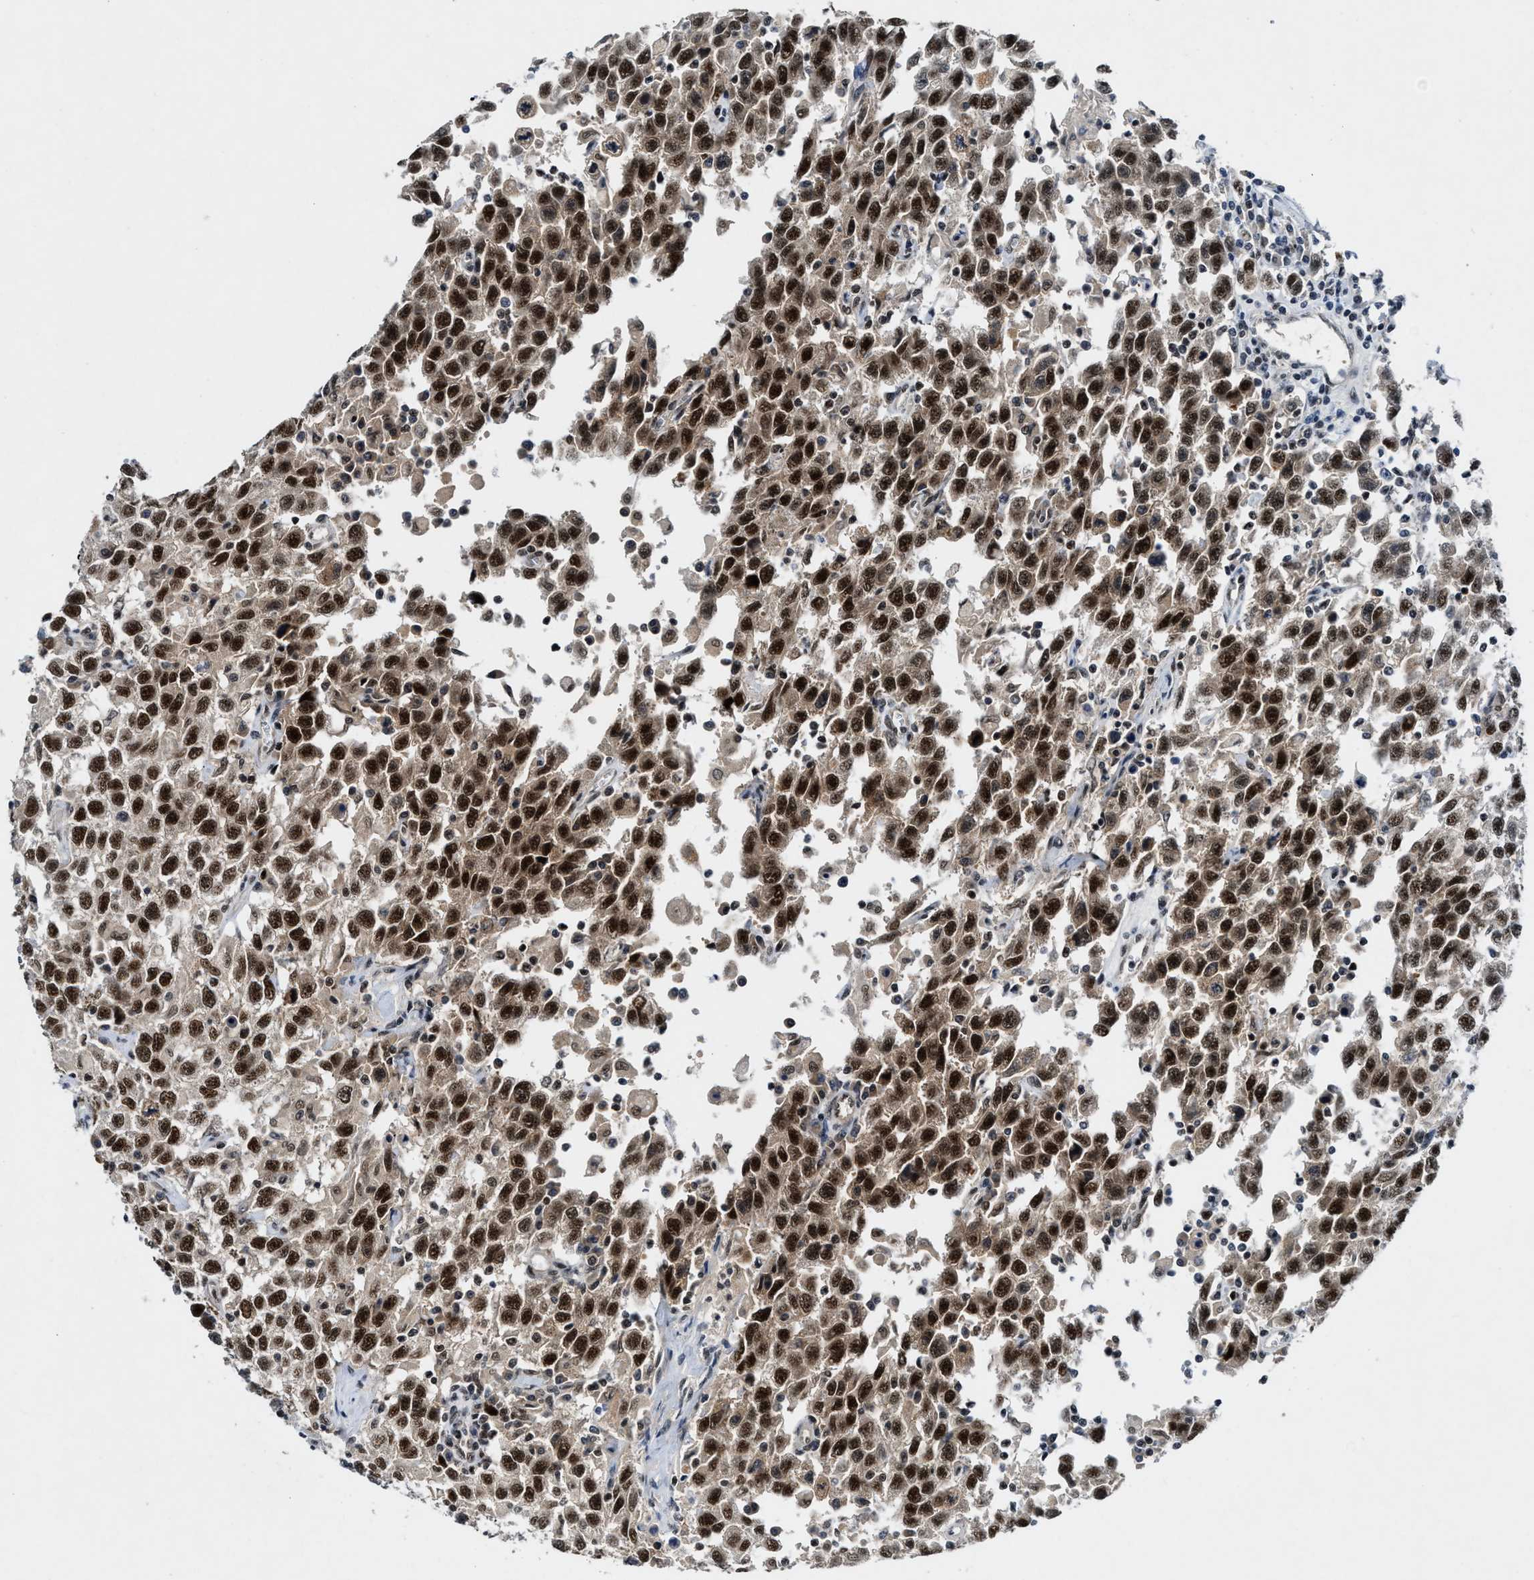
{"staining": {"intensity": "strong", "quantity": ">75%", "location": "cytoplasmic/membranous,nuclear"}, "tissue": "testis cancer", "cell_type": "Tumor cells", "image_type": "cancer", "snomed": [{"axis": "morphology", "description": "Seminoma, NOS"}, {"axis": "topography", "description": "Testis"}], "caption": "High-power microscopy captured an immunohistochemistry (IHC) image of testis cancer (seminoma), revealing strong cytoplasmic/membranous and nuclear staining in about >75% of tumor cells.", "gene": "NCOA1", "patient": {"sex": "male", "age": 41}}